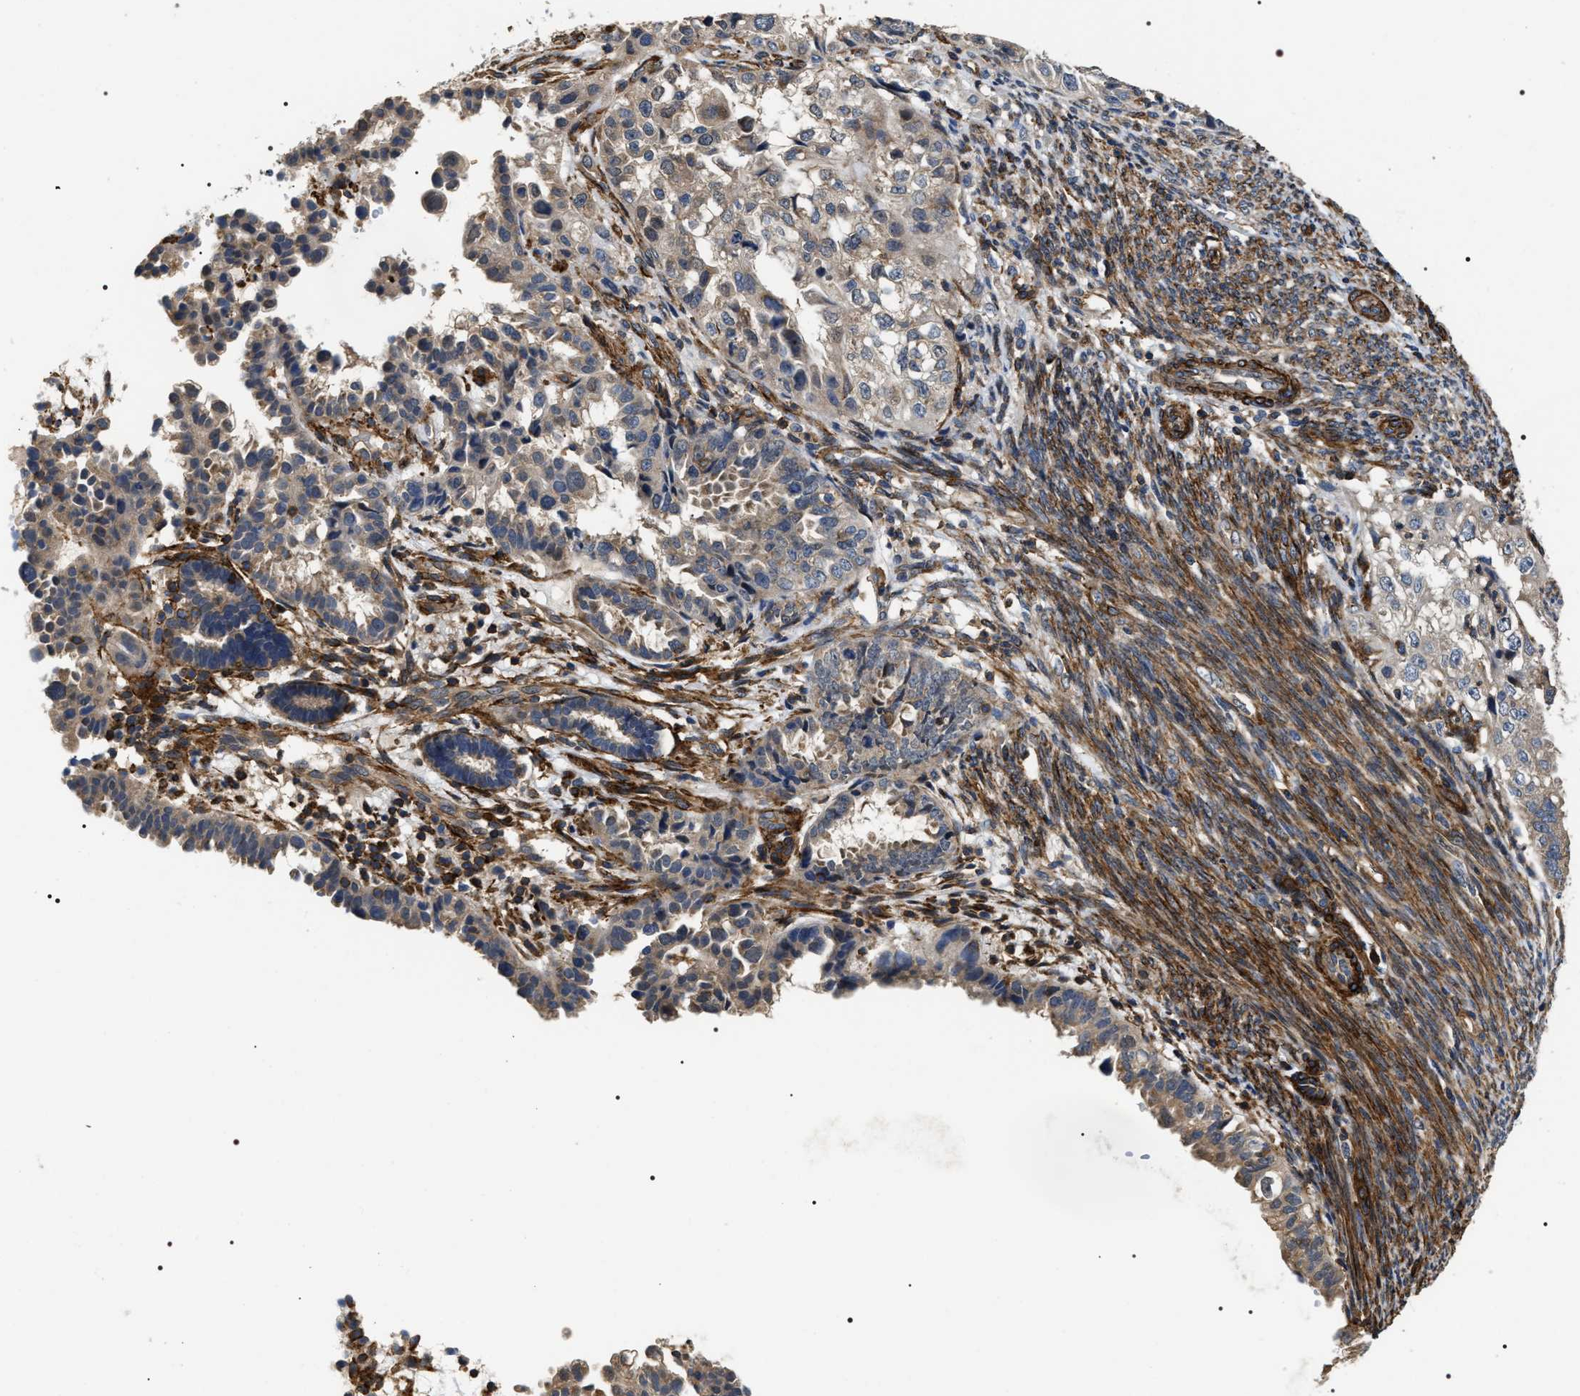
{"staining": {"intensity": "weak", "quantity": "<25%", "location": "cytoplasmic/membranous"}, "tissue": "endometrial cancer", "cell_type": "Tumor cells", "image_type": "cancer", "snomed": [{"axis": "morphology", "description": "Adenocarcinoma, NOS"}, {"axis": "topography", "description": "Endometrium"}], "caption": "Immunohistochemical staining of human endometrial cancer (adenocarcinoma) demonstrates no significant staining in tumor cells.", "gene": "ZC3HAV1L", "patient": {"sex": "female", "age": 85}}